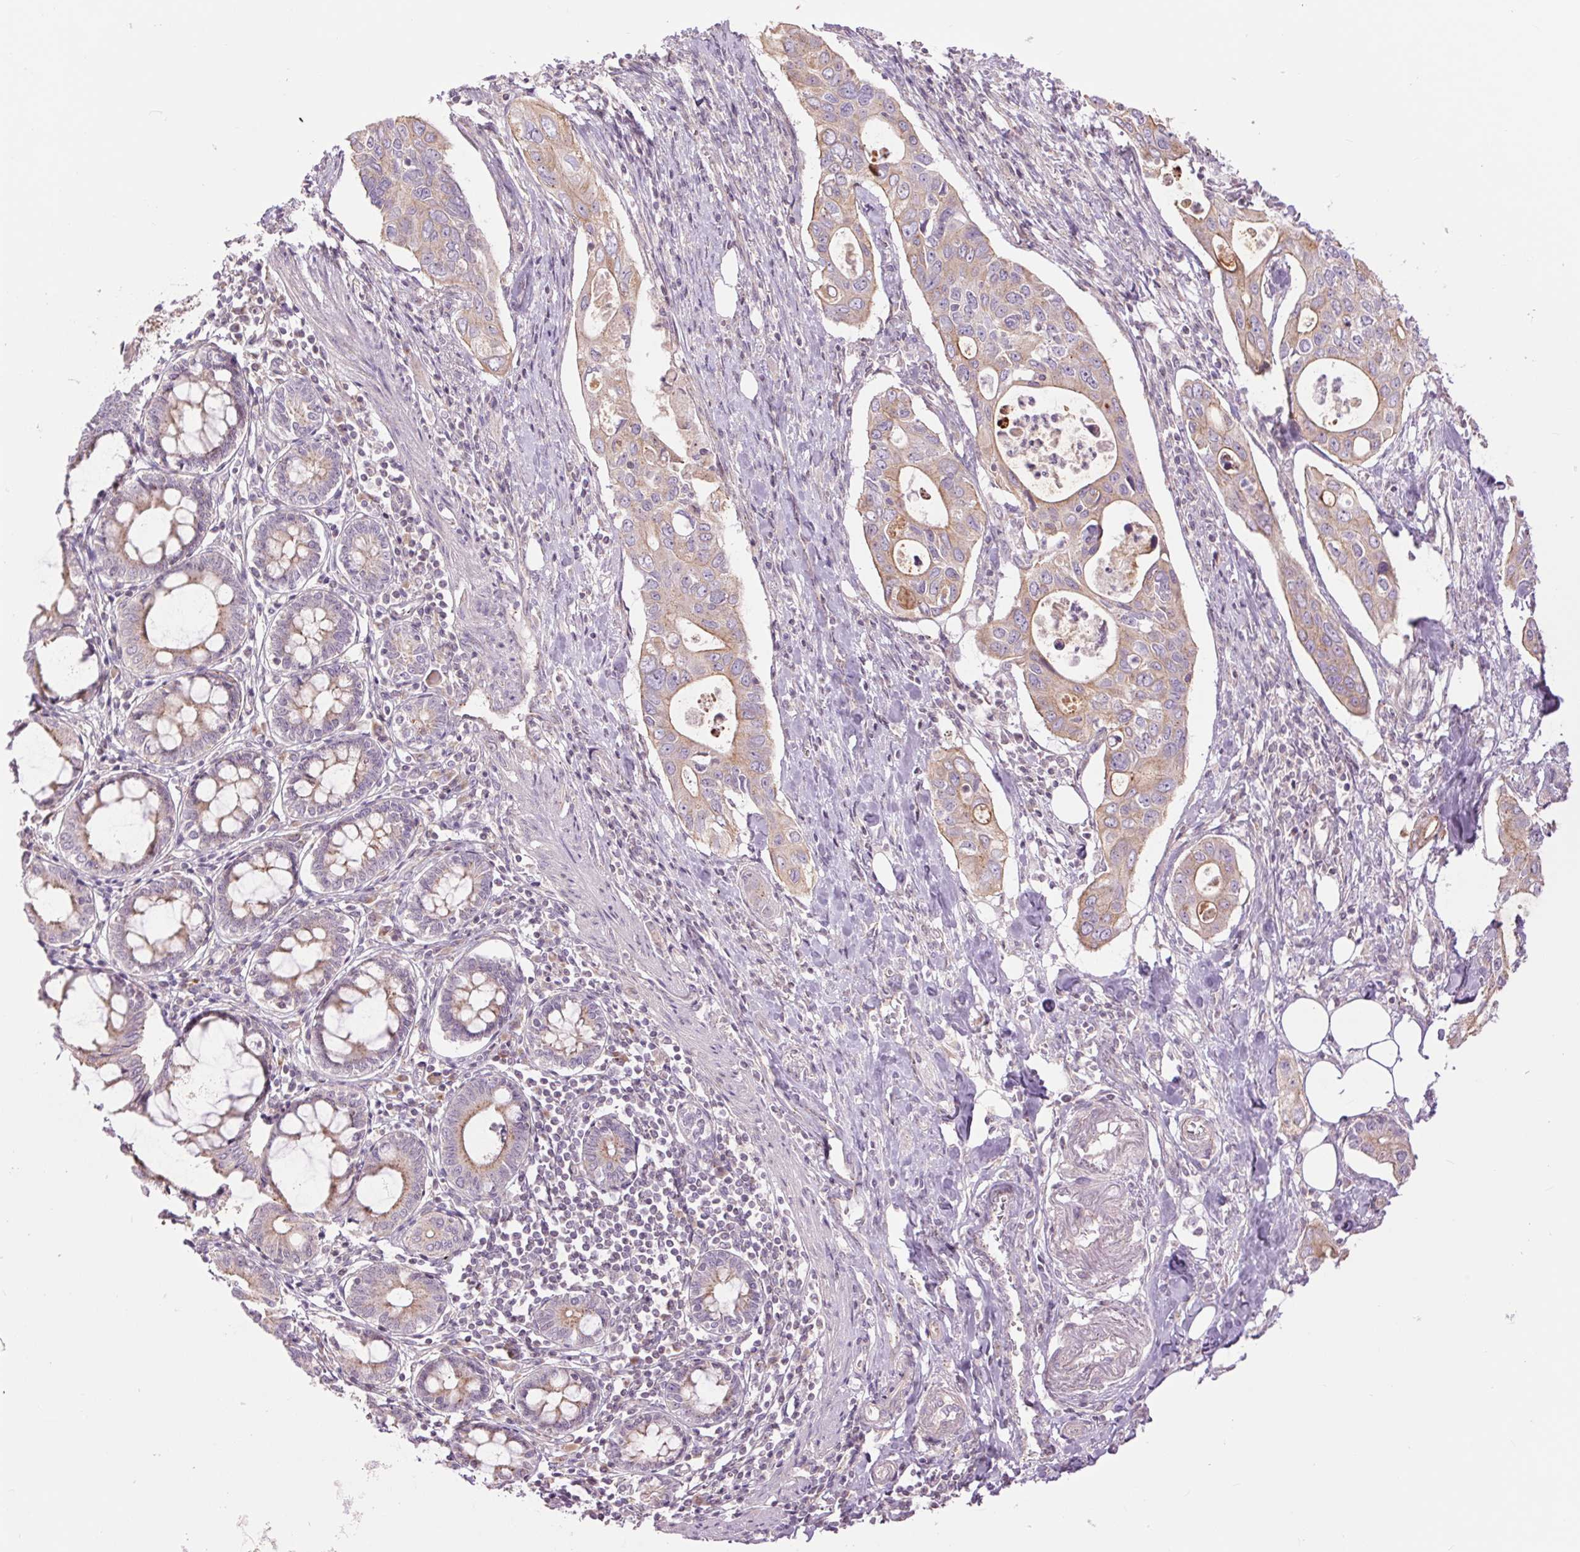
{"staining": {"intensity": "weak", "quantity": ">75%", "location": "cytoplasmic/membranous"}, "tissue": "pancreatic cancer", "cell_type": "Tumor cells", "image_type": "cancer", "snomed": [{"axis": "morphology", "description": "Adenocarcinoma, NOS"}, {"axis": "topography", "description": "Pancreas"}], "caption": "An immunohistochemistry (IHC) micrograph of neoplastic tissue is shown. Protein staining in brown shows weak cytoplasmic/membranous positivity in pancreatic cancer within tumor cells.", "gene": "CTNNA3", "patient": {"sex": "female", "age": 63}}